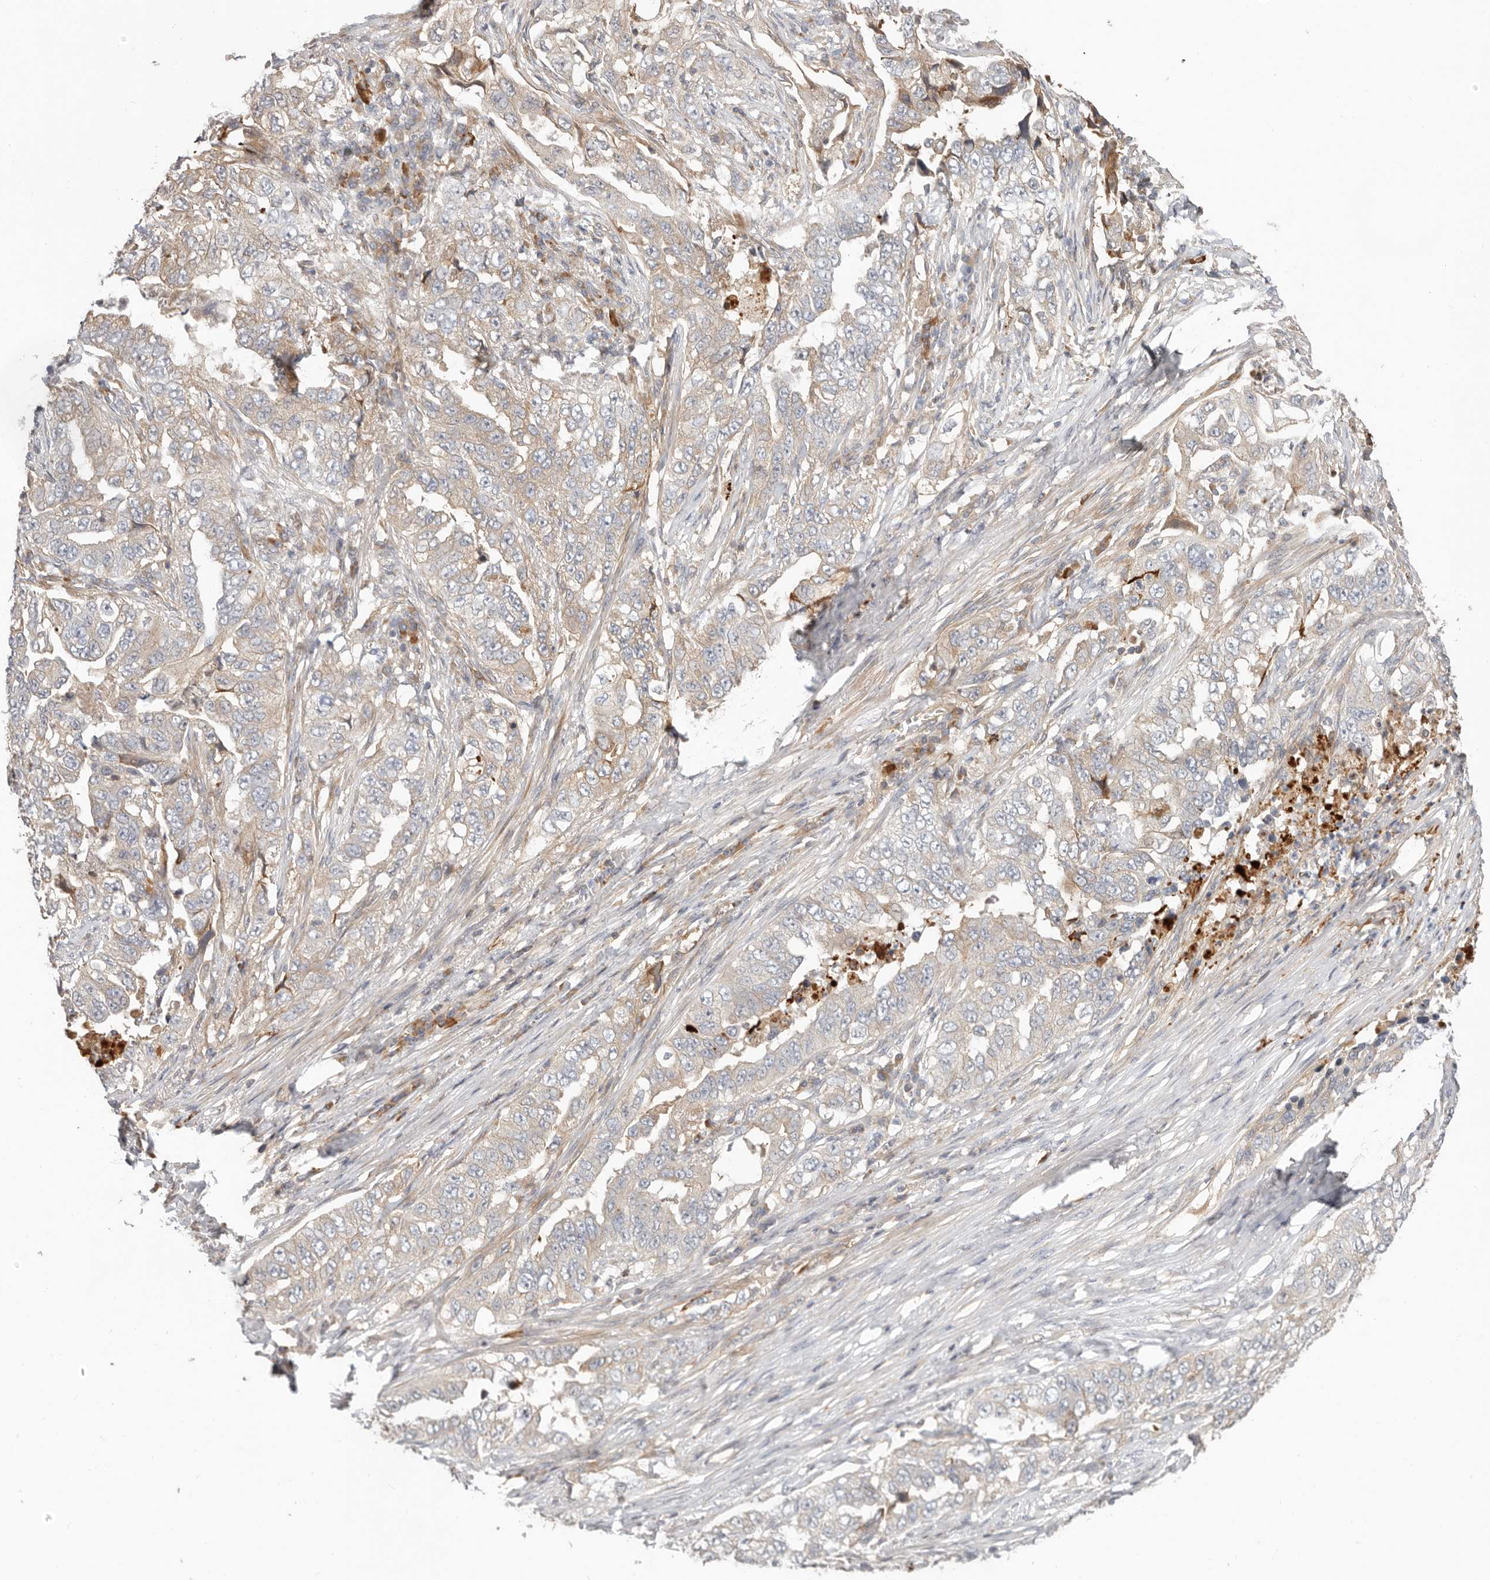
{"staining": {"intensity": "weak", "quantity": "25%-75%", "location": "cytoplasmic/membranous"}, "tissue": "lung cancer", "cell_type": "Tumor cells", "image_type": "cancer", "snomed": [{"axis": "morphology", "description": "Adenocarcinoma, NOS"}, {"axis": "topography", "description": "Lung"}], "caption": "Immunohistochemical staining of adenocarcinoma (lung) reveals low levels of weak cytoplasmic/membranous protein expression in about 25%-75% of tumor cells. Nuclei are stained in blue.", "gene": "MTFR2", "patient": {"sex": "female", "age": 51}}